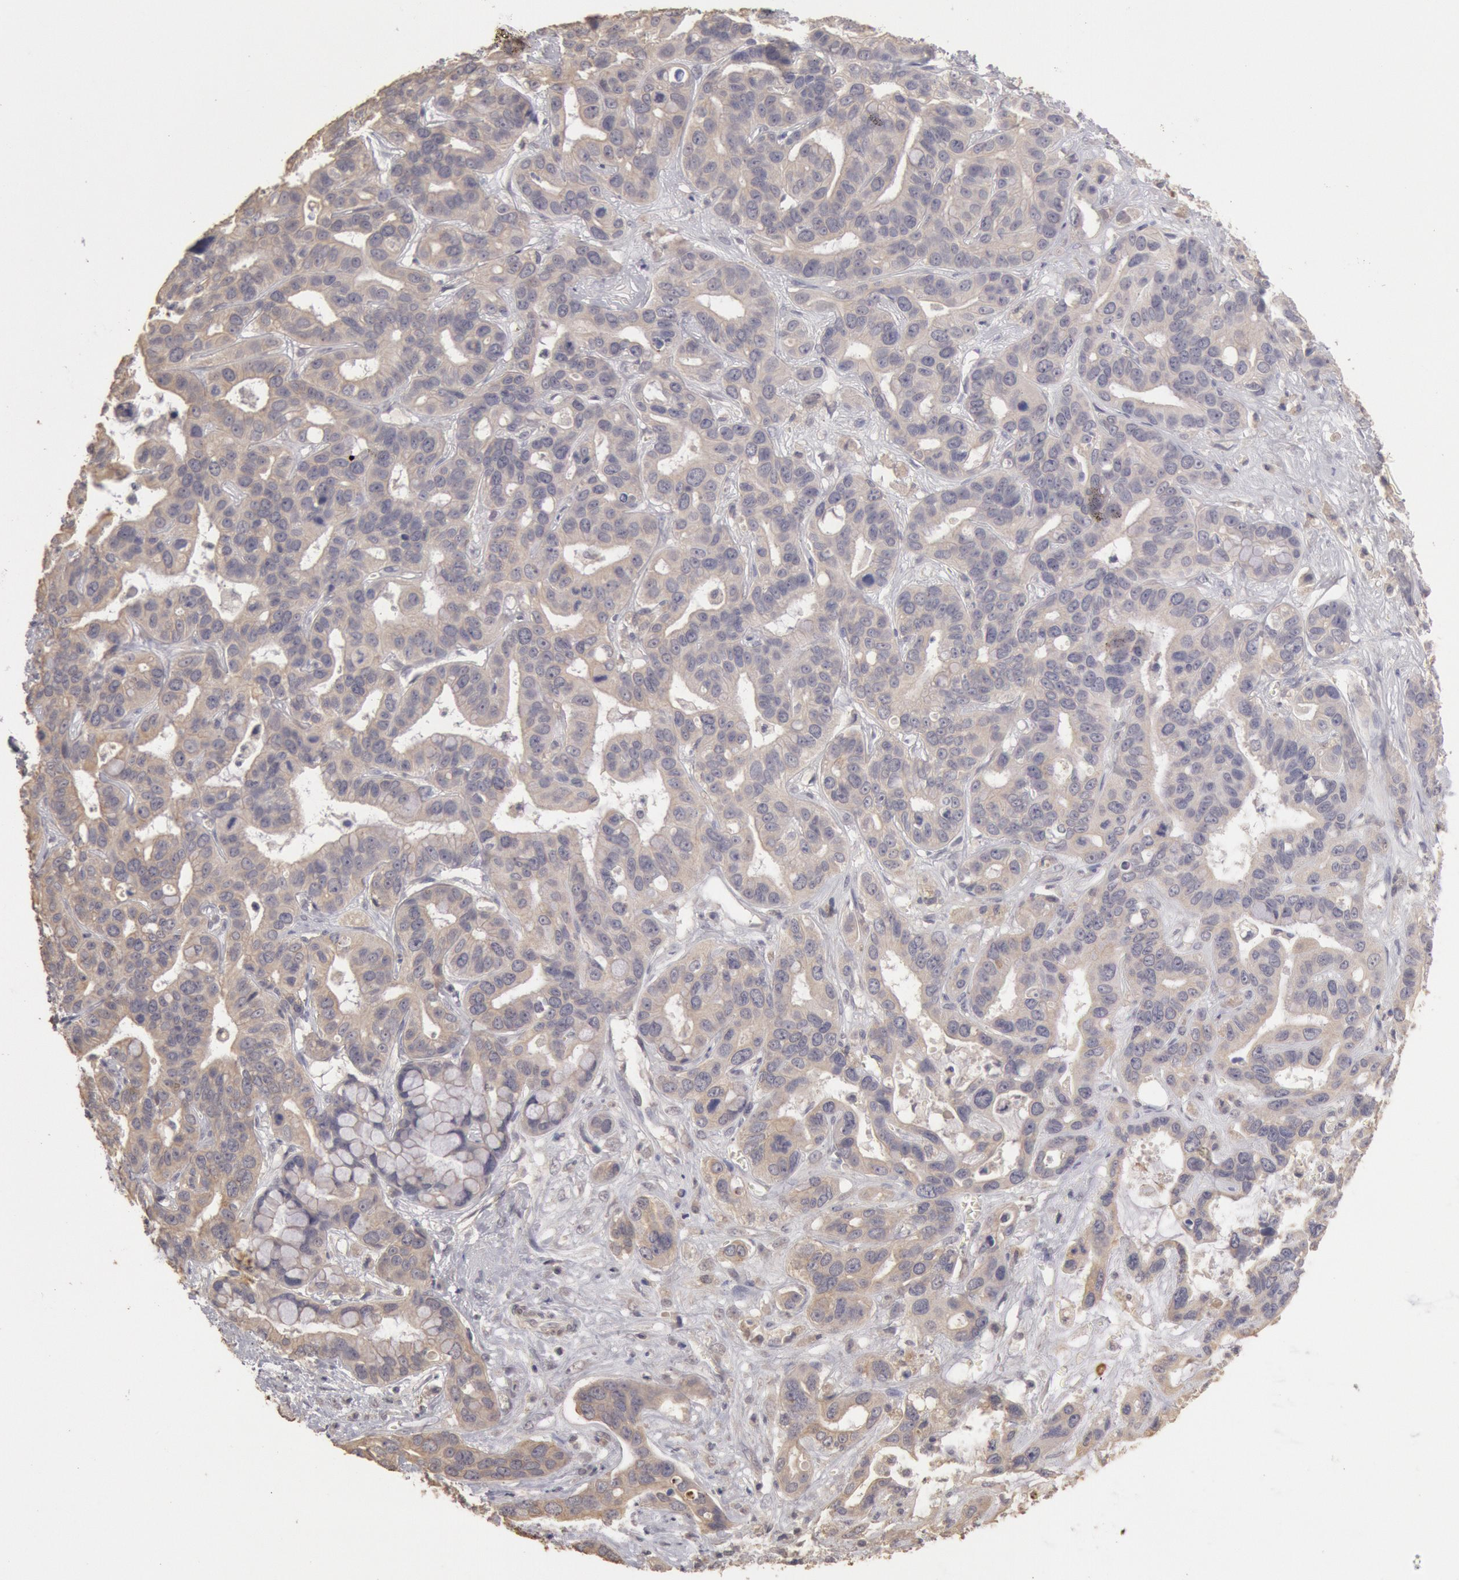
{"staining": {"intensity": "weak", "quantity": "25%-75%", "location": "cytoplasmic/membranous"}, "tissue": "liver cancer", "cell_type": "Tumor cells", "image_type": "cancer", "snomed": [{"axis": "morphology", "description": "Cholangiocarcinoma"}, {"axis": "topography", "description": "Liver"}], "caption": "Immunohistochemical staining of human cholangiocarcinoma (liver) exhibits weak cytoplasmic/membranous protein staining in about 25%-75% of tumor cells.", "gene": "ZFP36L1", "patient": {"sex": "female", "age": 65}}